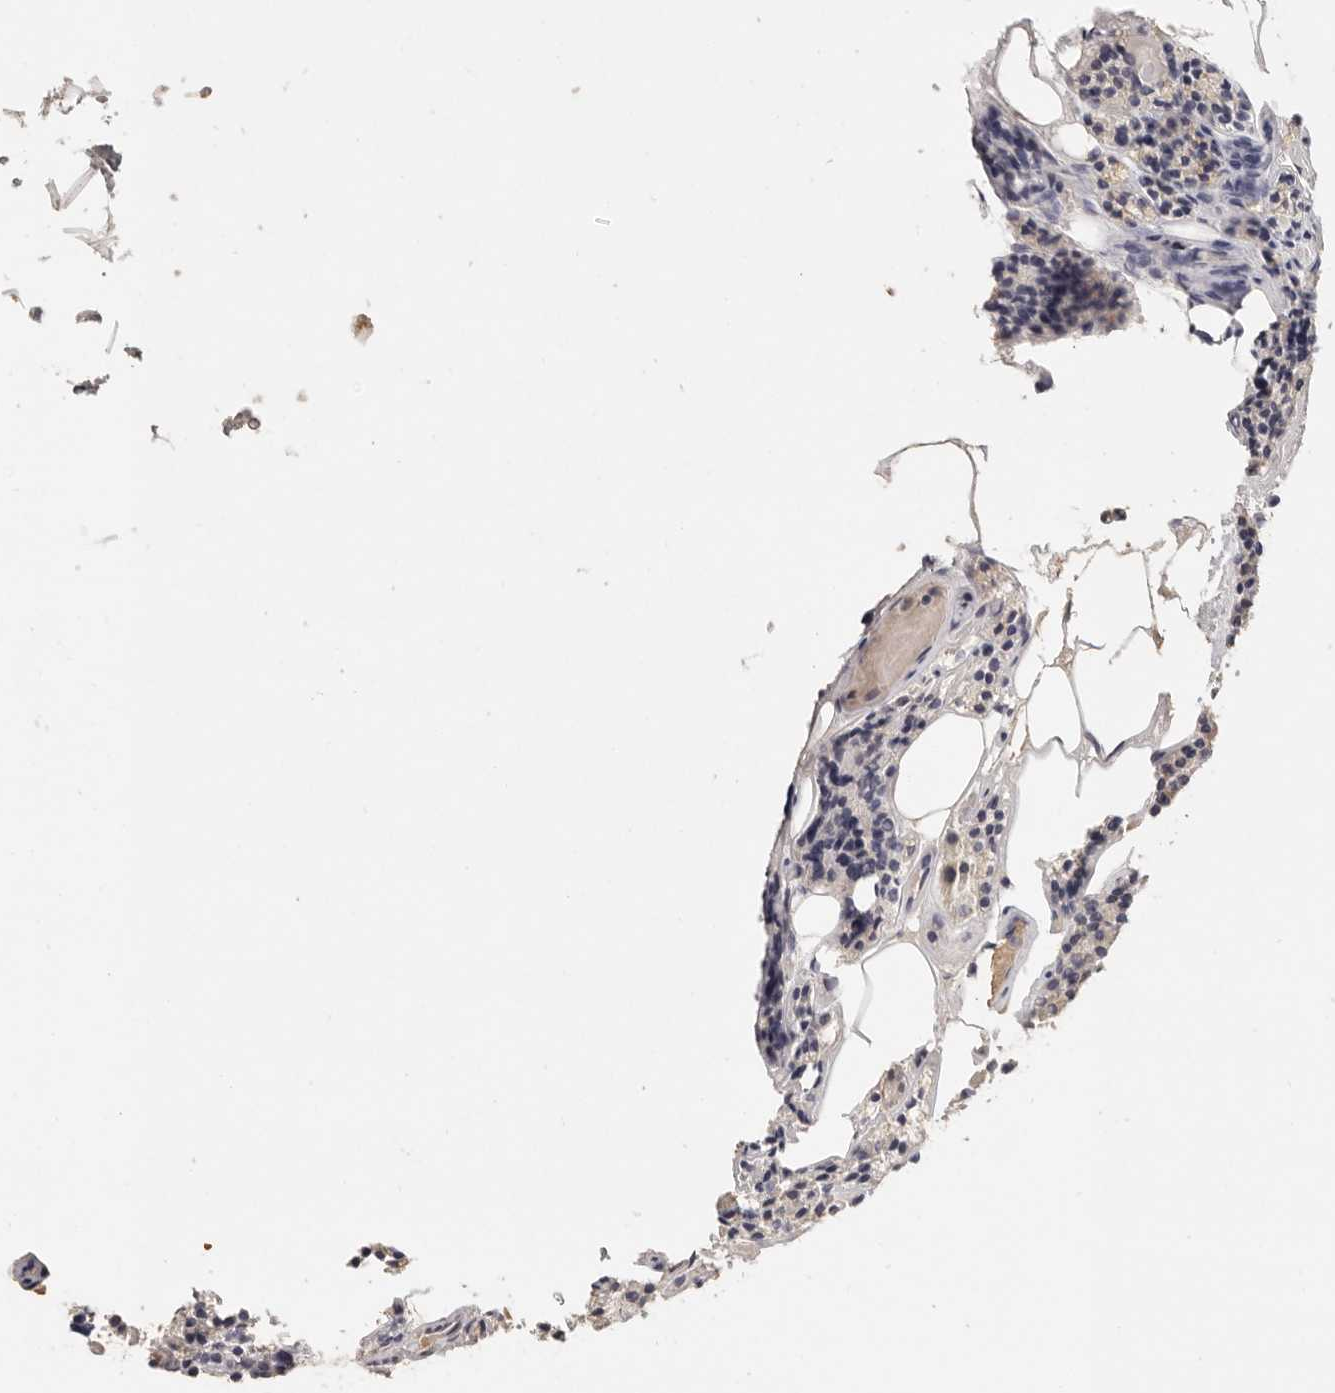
{"staining": {"intensity": "negative", "quantity": "none", "location": "none"}, "tissue": "parathyroid gland", "cell_type": "Glandular cells", "image_type": "normal", "snomed": [{"axis": "morphology", "description": "Normal tissue, NOS"}, {"axis": "topography", "description": "Parathyroid gland"}], "caption": "DAB (3,3'-diaminobenzidine) immunohistochemical staining of normal parathyroid gland exhibits no significant expression in glandular cells. (DAB (3,3'-diaminobenzidine) immunohistochemistry (IHC) with hematoxylin counter stain).", "gene": "CSK", "patient": {"sex": "female", "age": 71}}